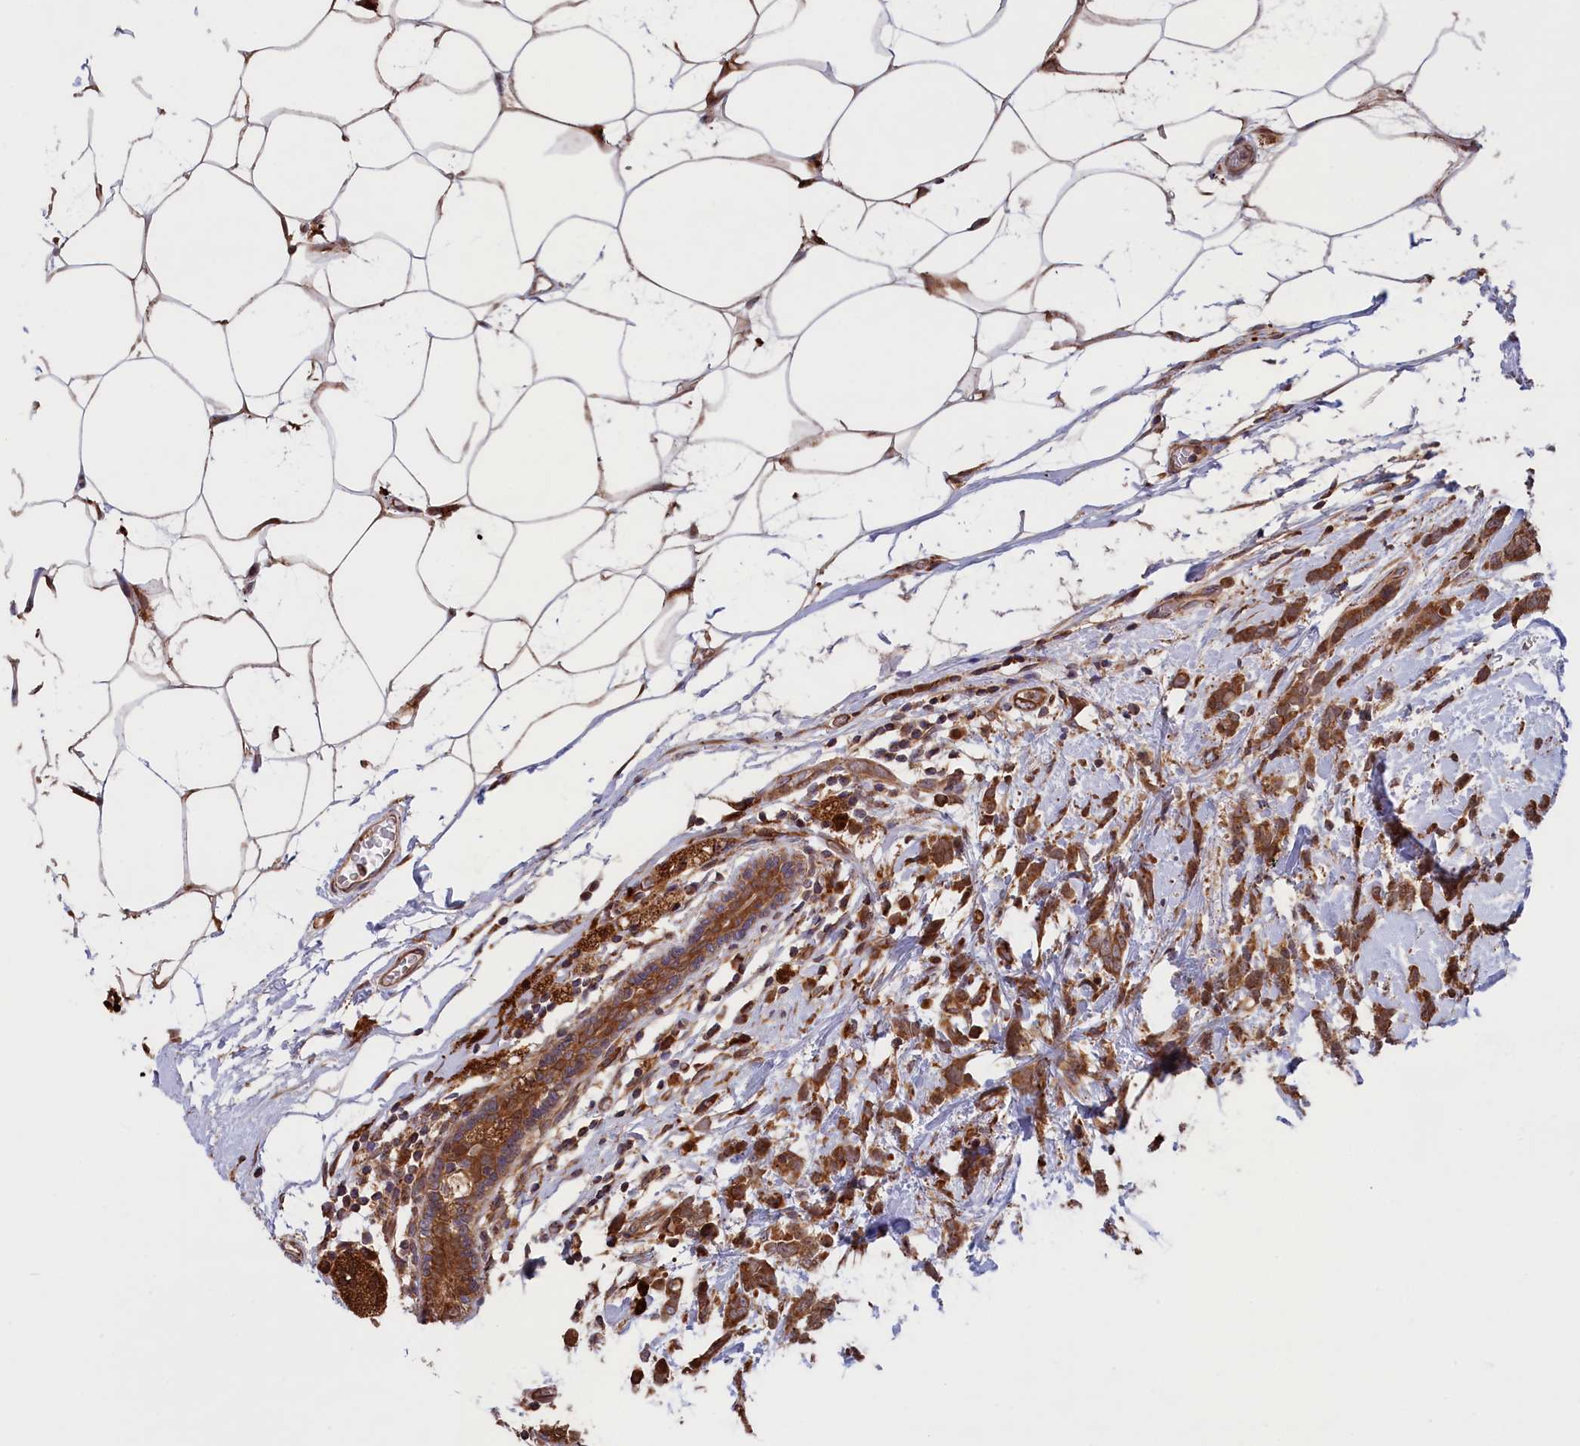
{"staining": {"intensity": "moderate", "quantity": ">75%", "location": "cytoplasmic/membranous"}, "tissue": "breast cancer", "cell_type": "Tumor cells", "image_type": "cancer", "snomed": [{"axis": "morphology", "description": "Lobular carcinoma"}, {"axis": "topography", "description": "Breast"}], "caption": "IHC histopathology image of breast lobular carcinoma stained for a protein (brown), which shows medium levels of moderate cytoplasmic/membranous staining in about >75% of tumor cells.", "gene": "PLA2G4C", "patient": {"sex": "female", "age": 58}}